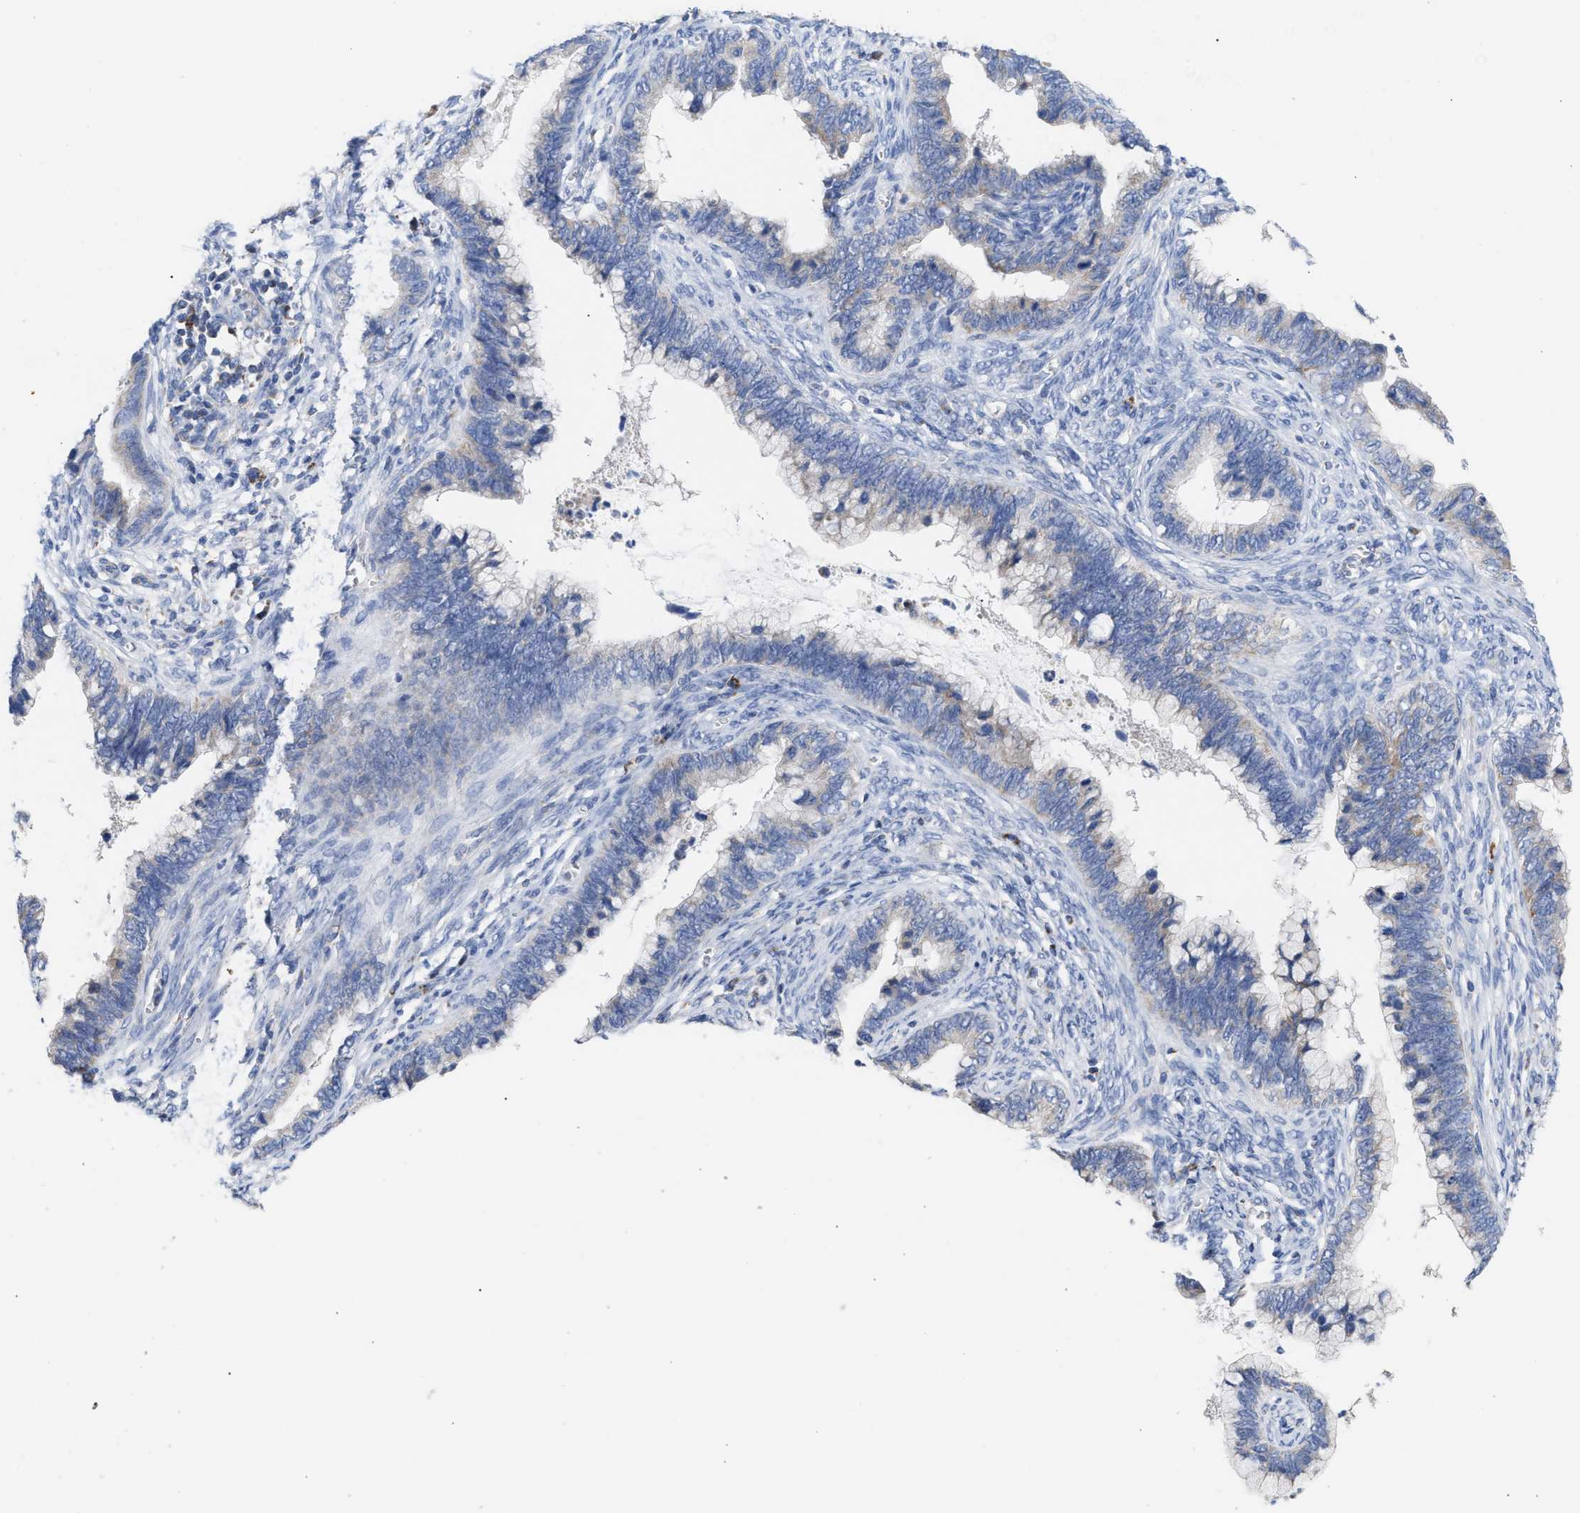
{"staining": {"intensity": "weak", "quantity": "<25%", "location": "cytoplasmic/membranous"}, "tissue": "cervical cancer", "cell_type": "Tumor cells", "image_type": "cancer", "snomed": [{"axis": "morphology", "description": "Adenocarcinoma, NOS"}, {"axis": "topography", "description": "Cervix"}], "caption": "The histopathology image exhibits no significant expression in tumor cells of cervical cancer. (Brightfield microscopy of DAB immunohistochemistry at high magnification).", "gene": "ACOT13", "patient": {"sex": "female", "age": 44}}